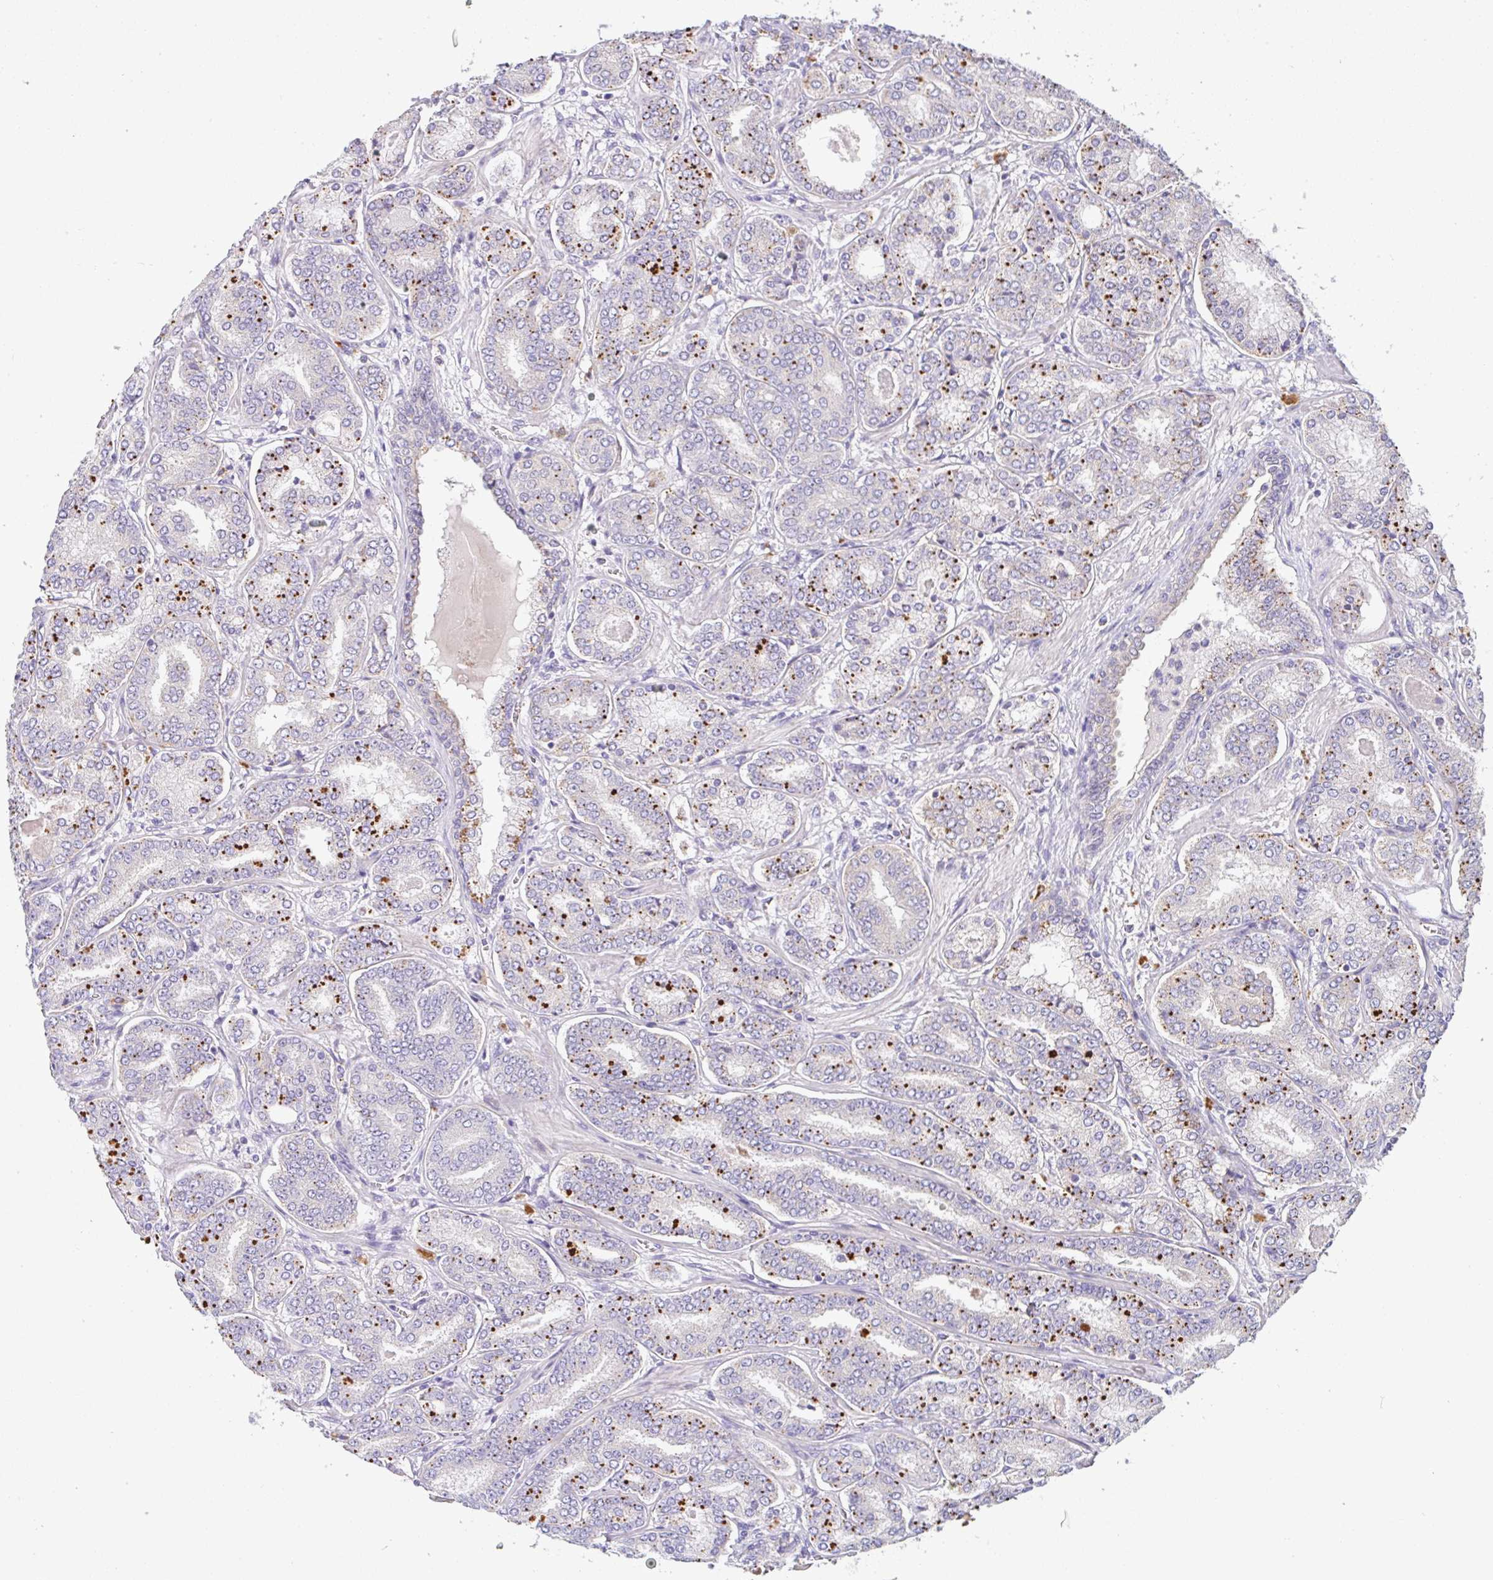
{"staining": {"intensity": "strong", "quantity": "25%-75%", "location": "cytoplasmic/membranous"}, "tissue": "prostate cancer", "cell_type": "Tumor cells", "image_type": "cancer", "snomed": [{"axis": "morphology", "description": "Adenocarcinoma, High grade"}, {"axis": "topography", "description": "Prostate"}], "caption": "Immunohistochemistry (IHC) (DAB) staining of human adenocarcinoma (high-grade) (prostate) exhibits strong cytoplasmic/membranous protein expression in approximately 25%-75% of tumor cells.", "gene": "EPN3", "patient": {"sex": "male", "age": 72}}